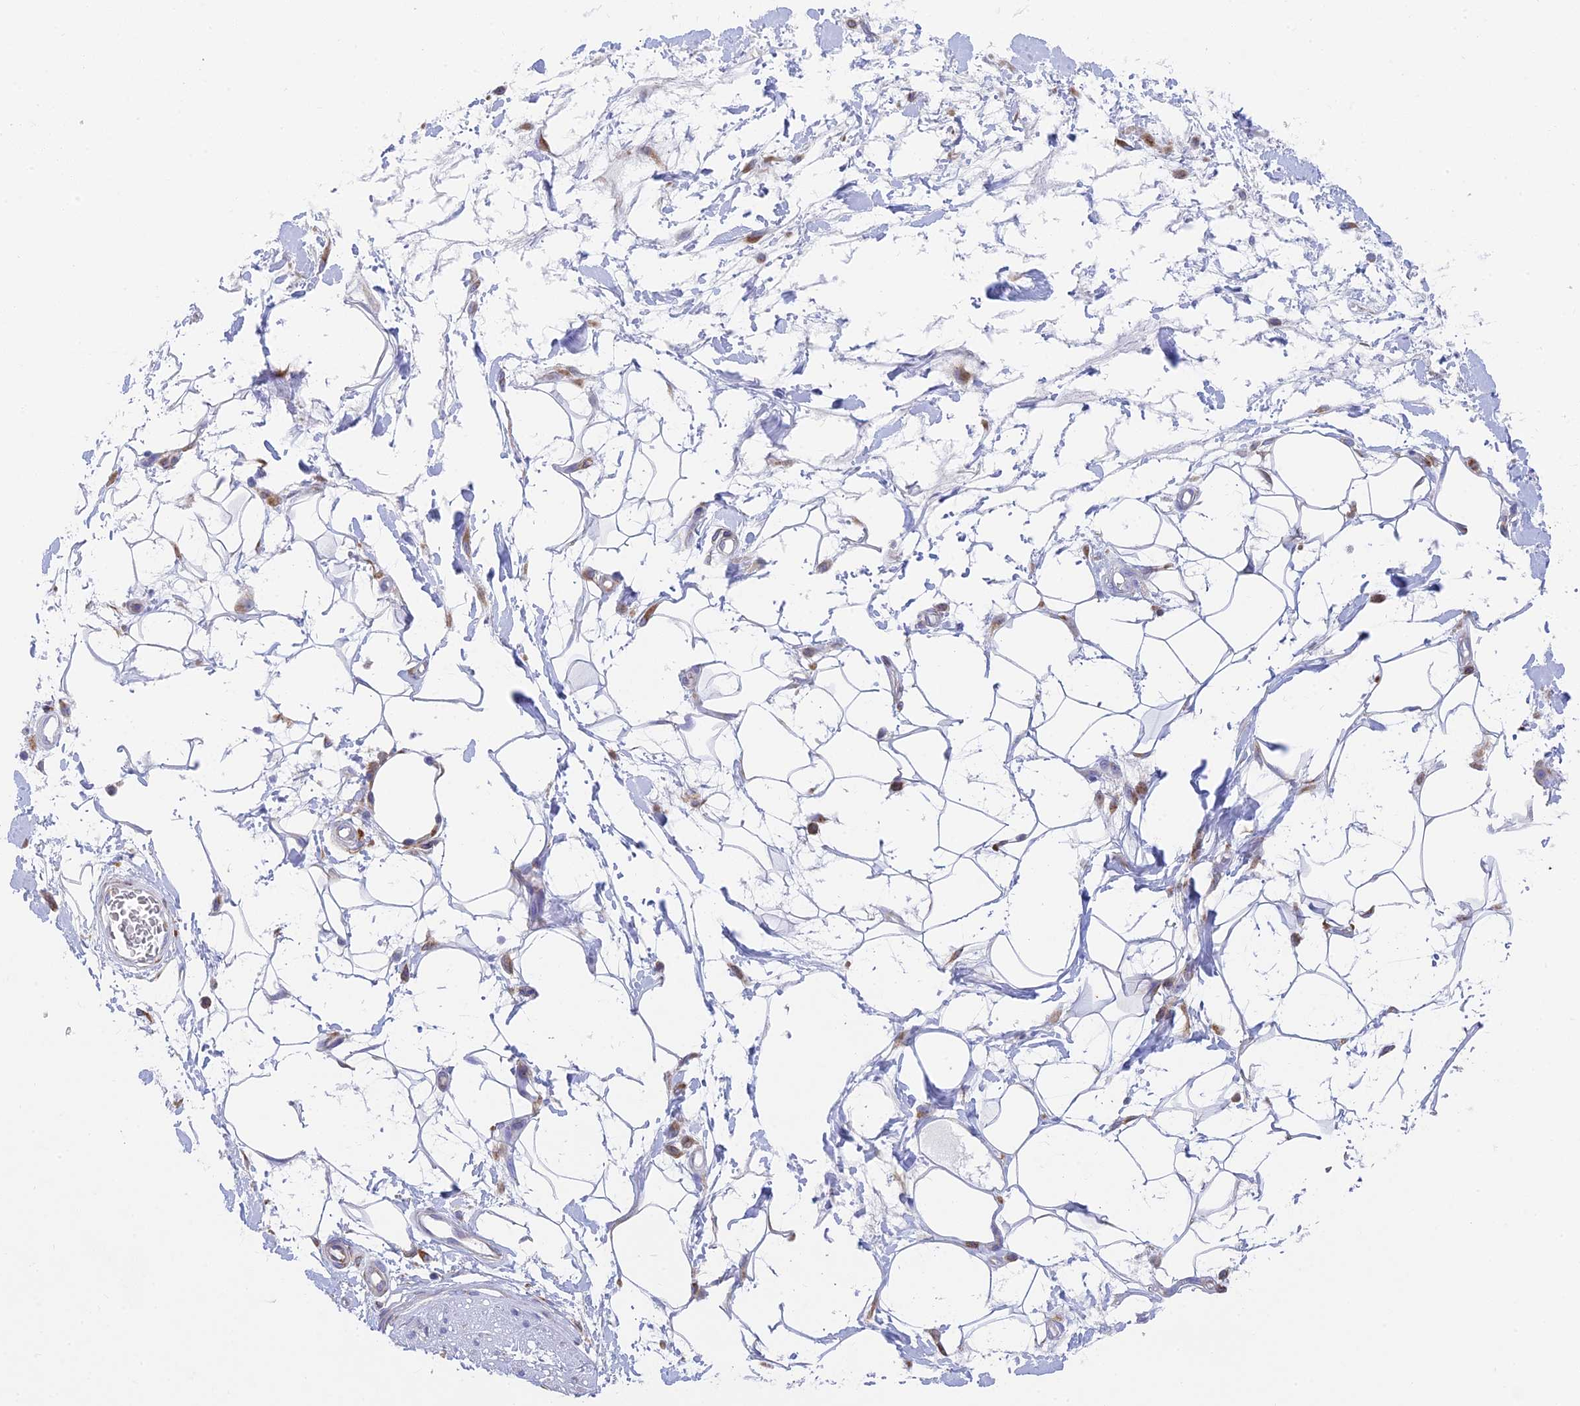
{"staining": {"intensity": "negative", "quantity": "none", "location": "none"}, "tissue": "adipose tissue", "cell_type": "Adipocytes", "image_type": "normal", "snomed": [{"axis": "morphology", "description": "Normal tissue, NOS"}, {"axis": "morphology", "description": "Adenocarcinoma, NOS"}, {"axis": "topography", "description": "Rectum"}, {"axis": "topography", "description": "Vagina"}, {"axis": "topography", "description": "Peripheral nerve tissue"}], "caption": "The immunohistochemistry (IHC) histopathology image has no significant positivity in adipocytes of adipose tissue.", "gene": "WDR35", "patient": {"sex": "female", "age": 71}}